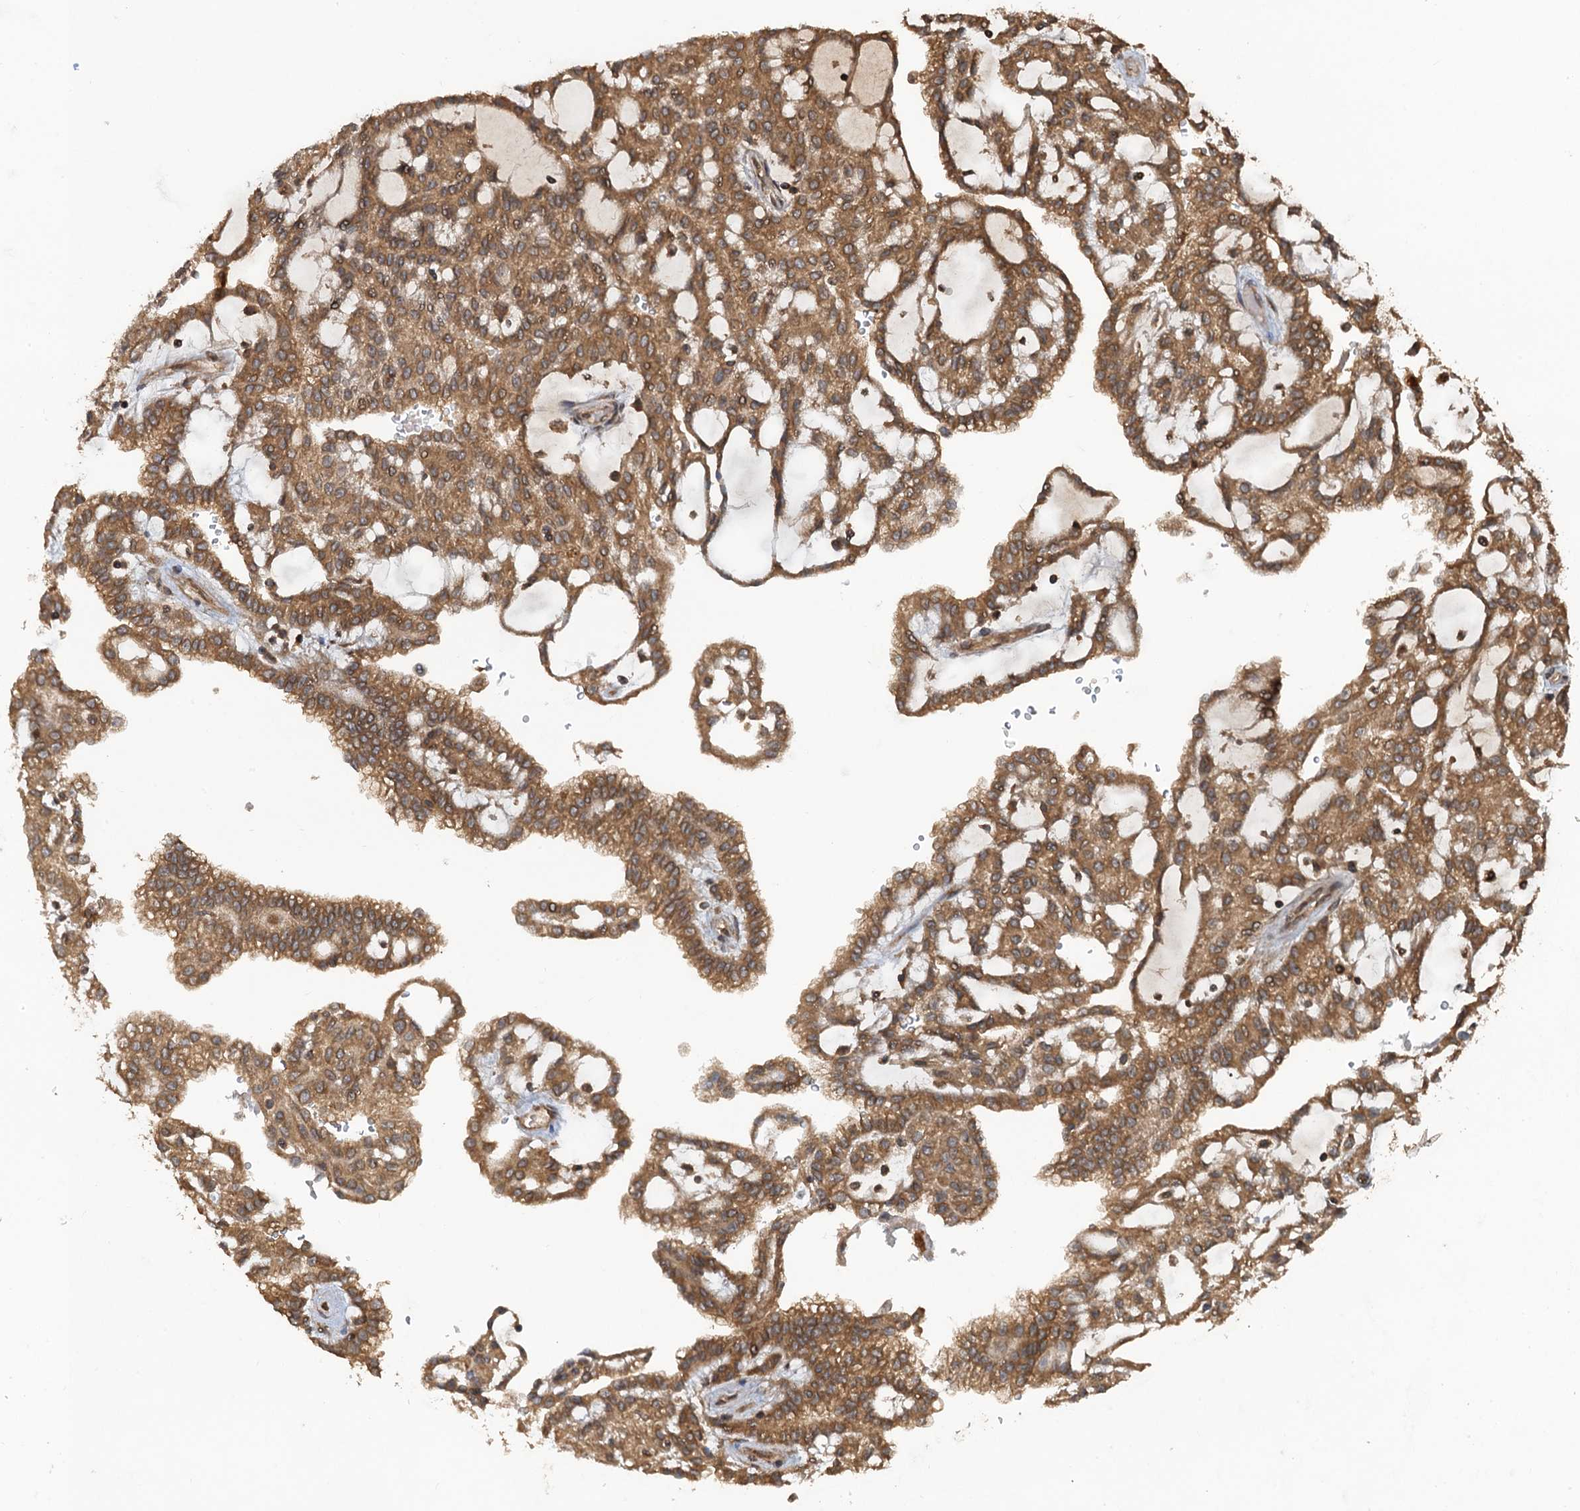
{"staining": {"intensity": "moderate", "quantity": ">75%", "location": "cytoplasmic/membranous"}, "tissue": "renal cancer", "cell_type": "Tumor cells", "image_type": "cancer", "snomed": [{"axis": "morphology", "description": "Adenocarcinoma, NOS"}, {"axis": "topography", "description": "Kidney"}], "caption": "Tumor cells demonstrate medium levels of moderate cytoplasmic/membranous positivity in approximately >75% of cells in human renal adenocarcinoma.", "gene": "GLE1", "patient": {"sex": "male", "age": 63}}